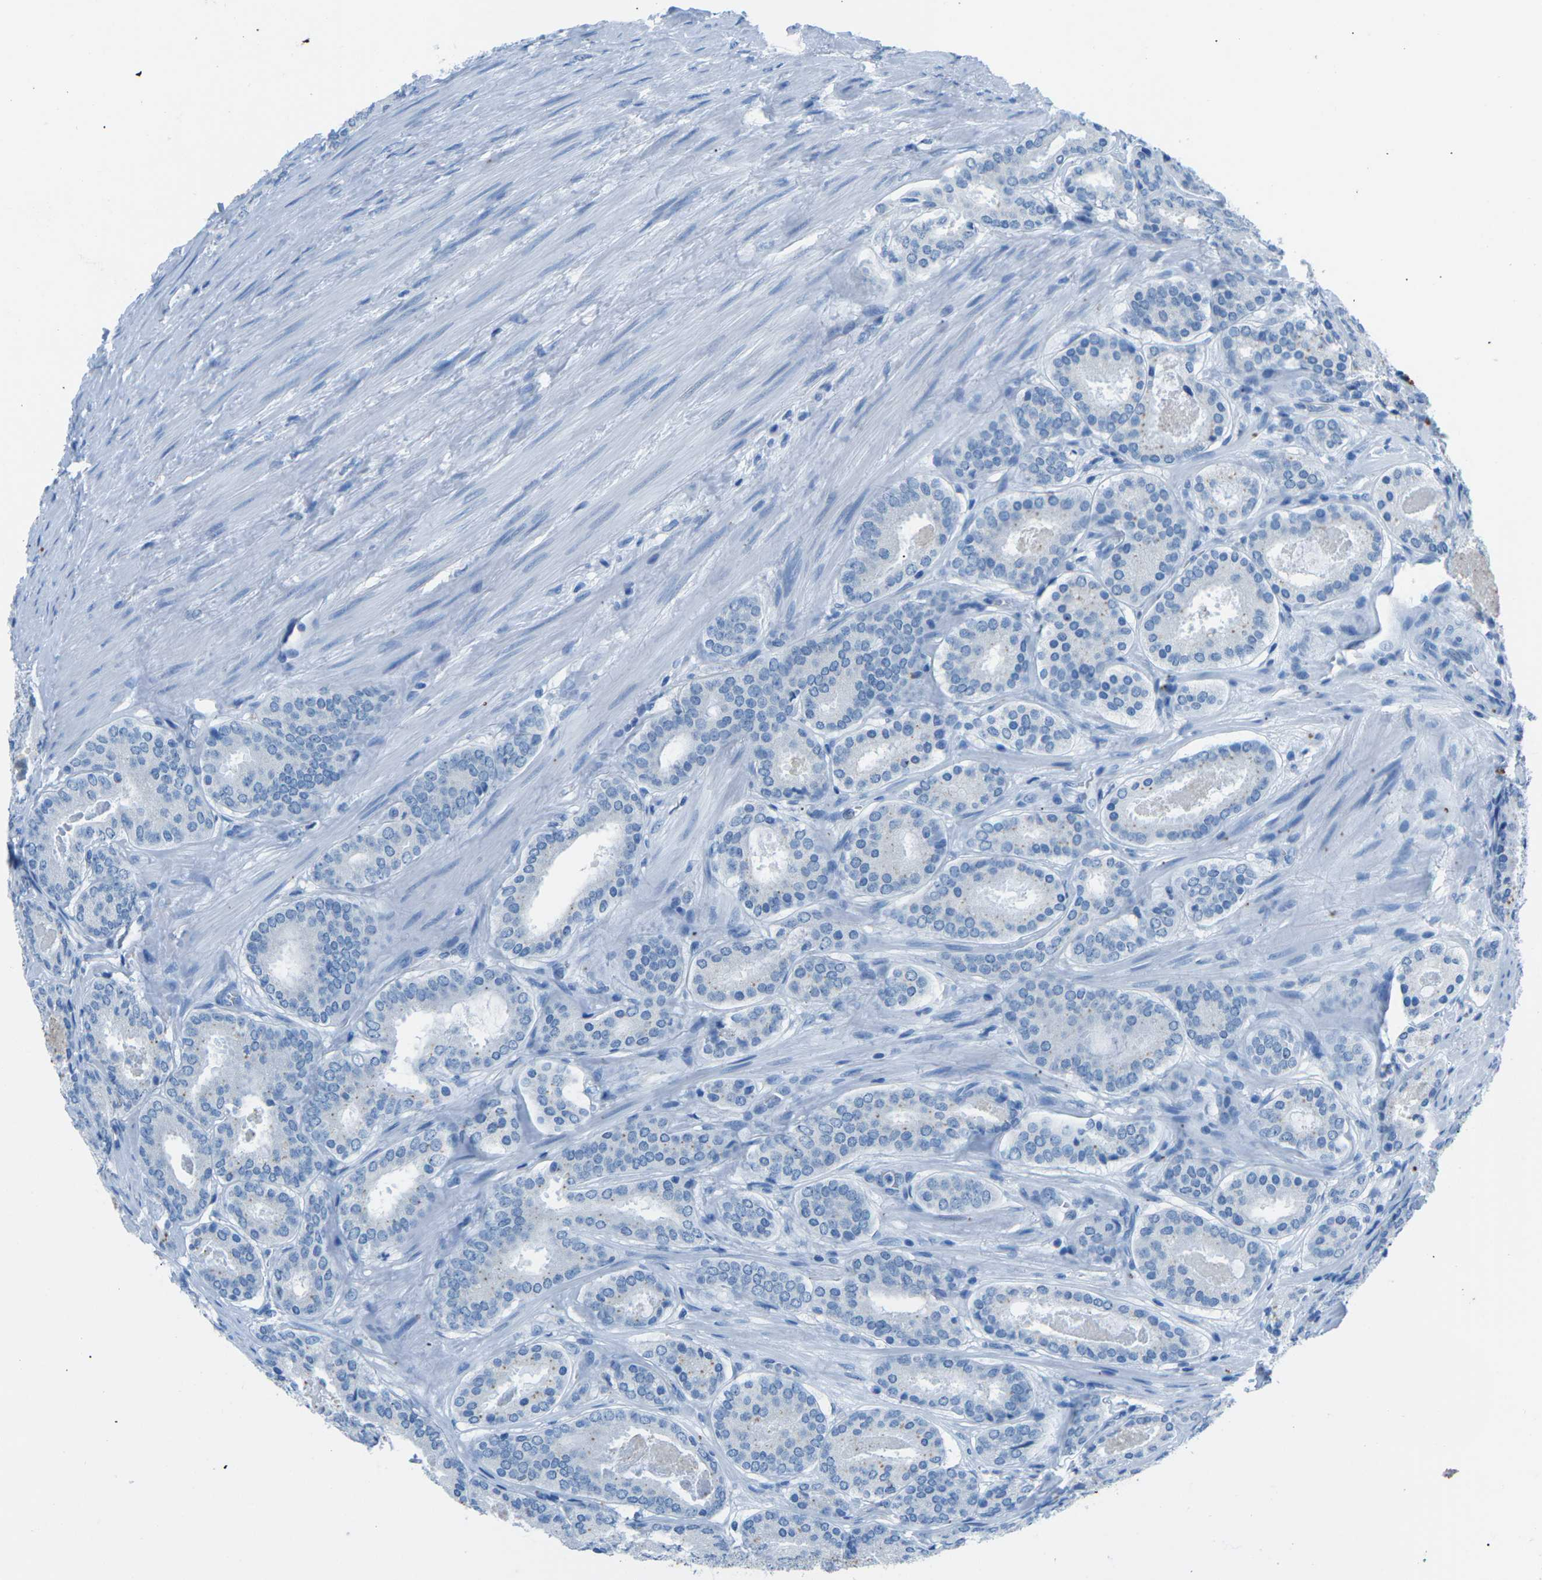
{"staining": {"intensity": "negative", "quantity": "none", "location": "none"}, "tissue": "prostate cancer", "cell_type": "Tumor cells", "image_type": "cancer", "snomed": [{"axis": "morphology", "description": "Adenocarcinoma, Low grade"}, {"axis": "topography", "description": "Prostate"}], "caption": "Histopathology image shows no protein staining in tumor cells of low-grade adenocarcinoma (prostate) tissue.", "gene": "MYH8", "patient": {"sex": "male", "age": 69}}